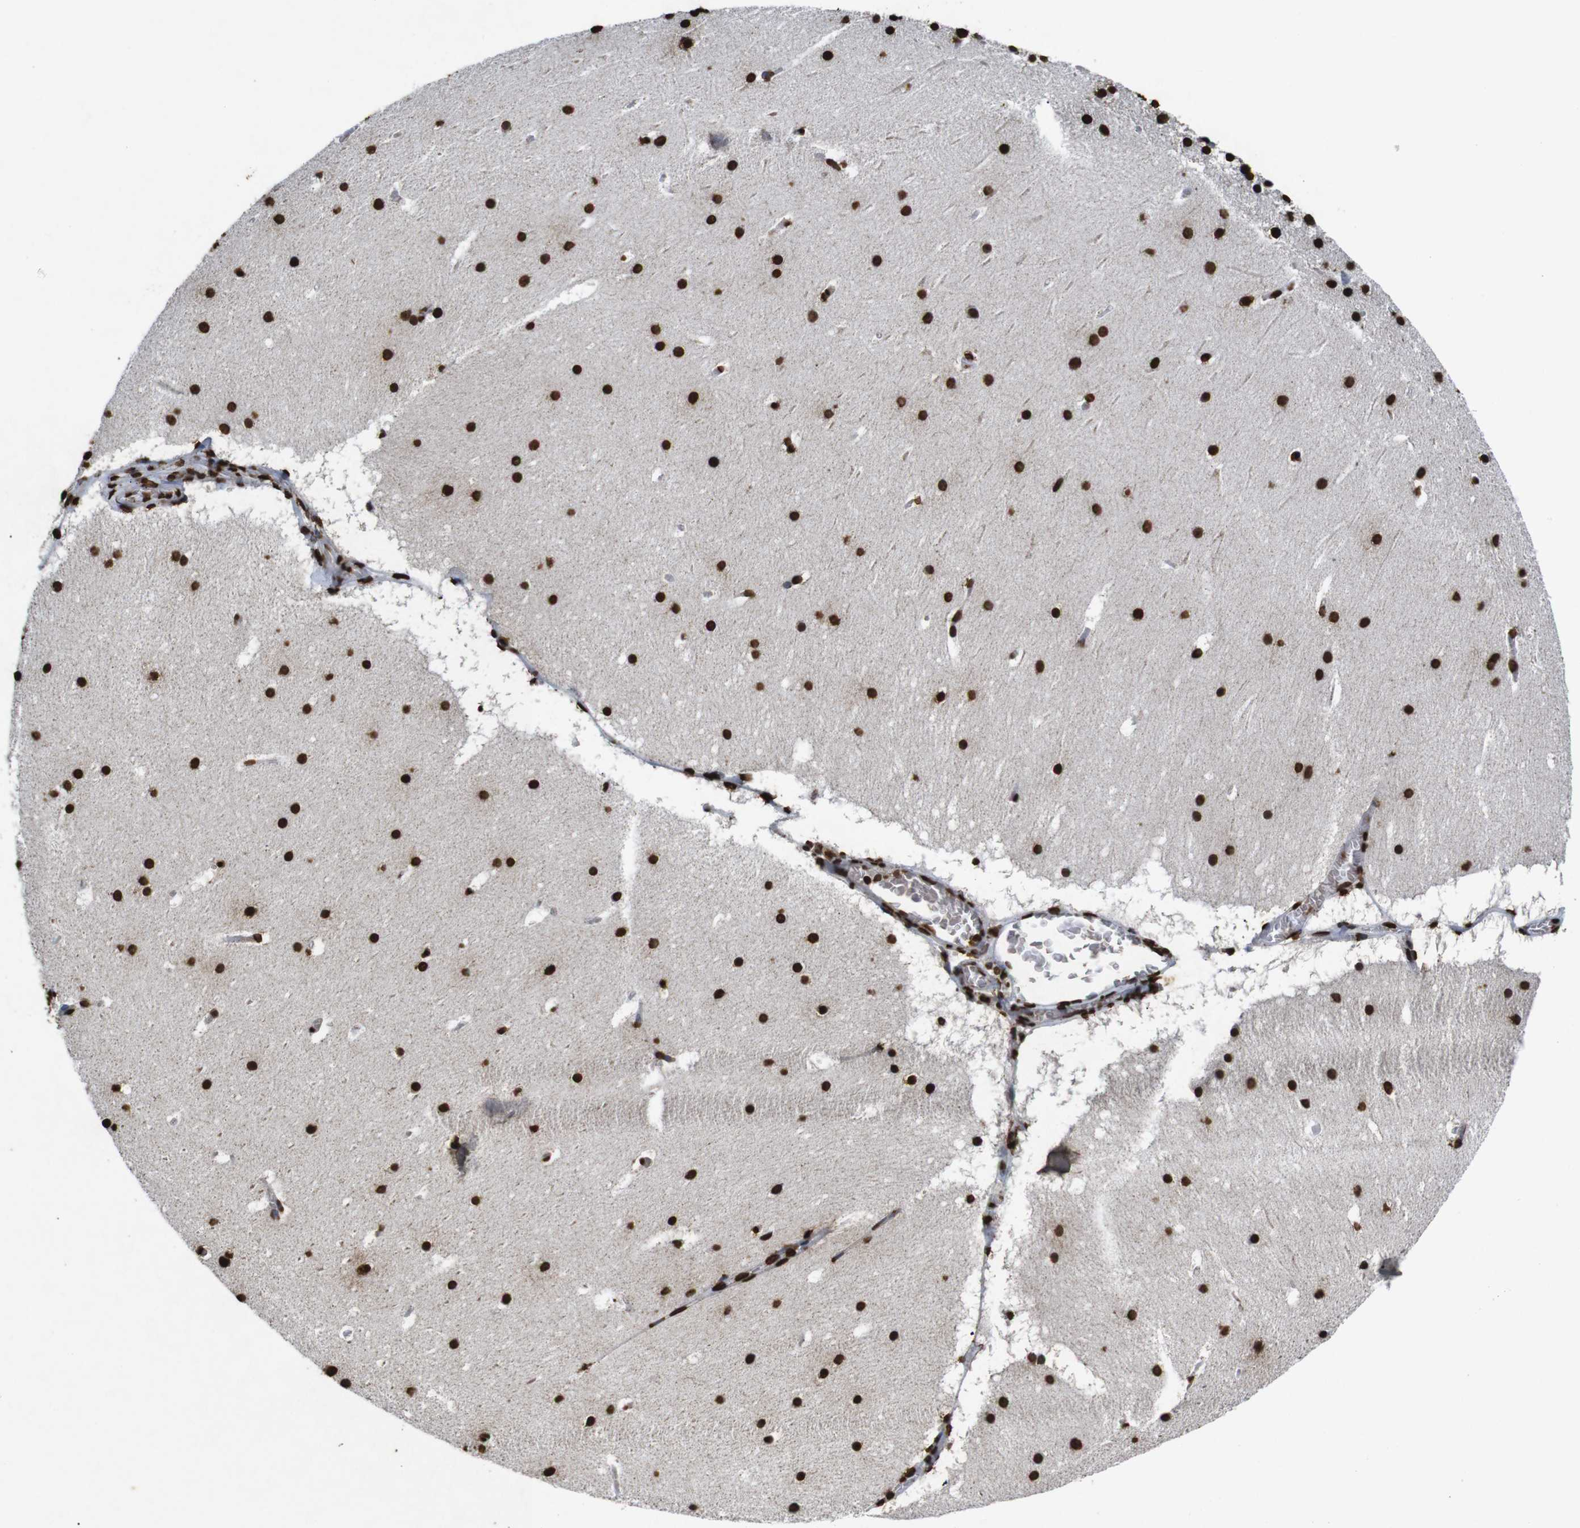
{"staining": {"intensity": "strong", "quantity": ">75%", "location": "nuclear"}, "tissue": "cerebellum", "cell_type": "Cells in granular layer", "image_type": "normal", "snomed": [{"axis": "morphology", "description": "Normal tissue, NOS"}, {"axis": "topography", "description": "Cerebellum"}], "caption": "A high amount of strong nuclear positivity is identified in about >75% of cells in granular layer in unremarkable cerebellum.", "gene": "MDM2", "patient": {"sex": "male", "age": 45}}